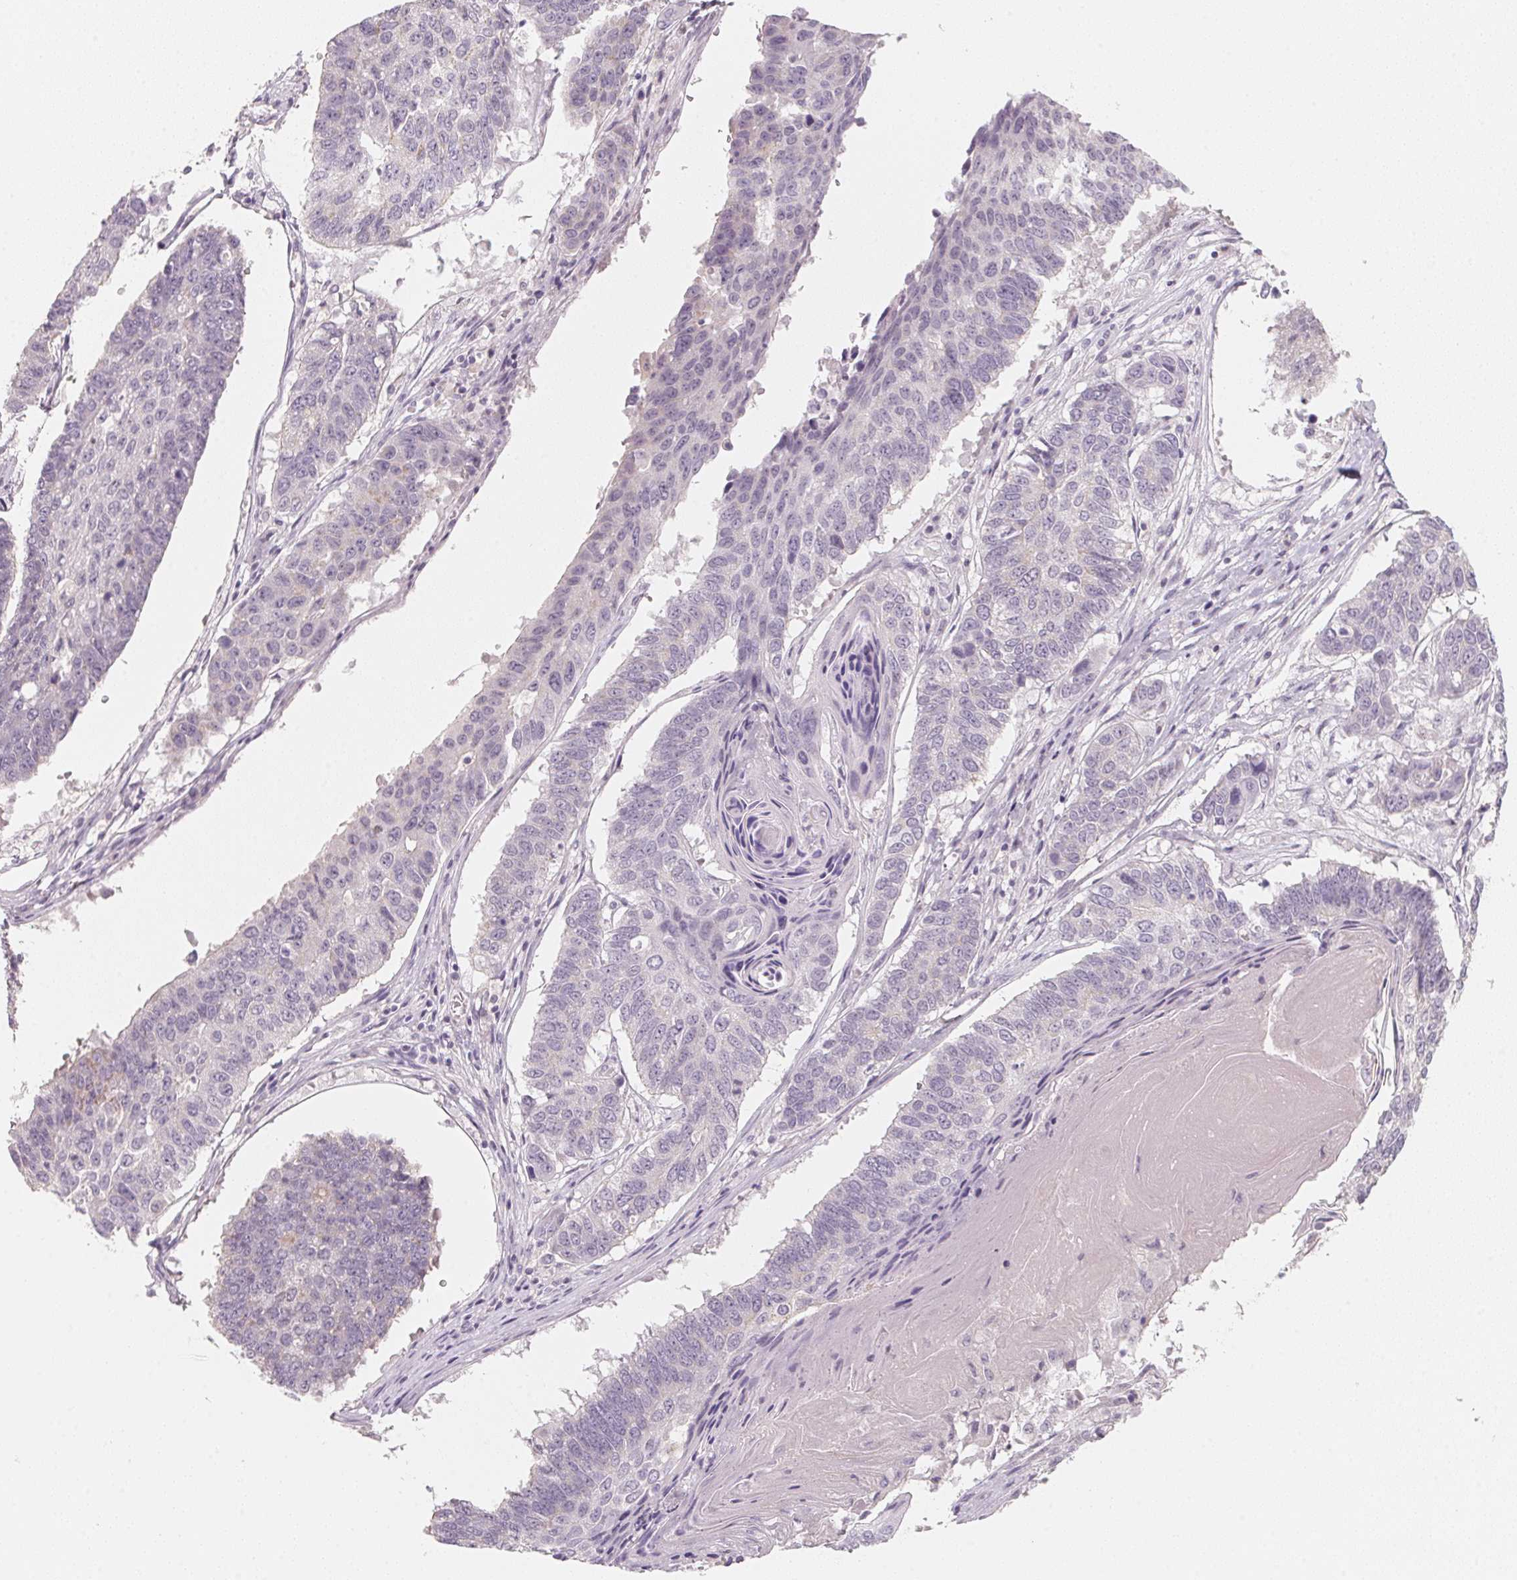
{"staining": {"intensity": "negative", "quantity": "none", "location": "none"}, "tissue": "lung cancer", "cell_type": "Tumor cells", "image_type": "cancer", "snomed": [{"axis": "morphology", "description": "Squamous cell carcinoma, NOS"}, {"axis": "topography", "description": "Lung"}], "caption": "This is an IHC micrograph of human lung squamous cell carcinoma. There is no staining in tumor cells.", "gene": "ANKRD31", "patient": {"sex": "male", "age": 73}}